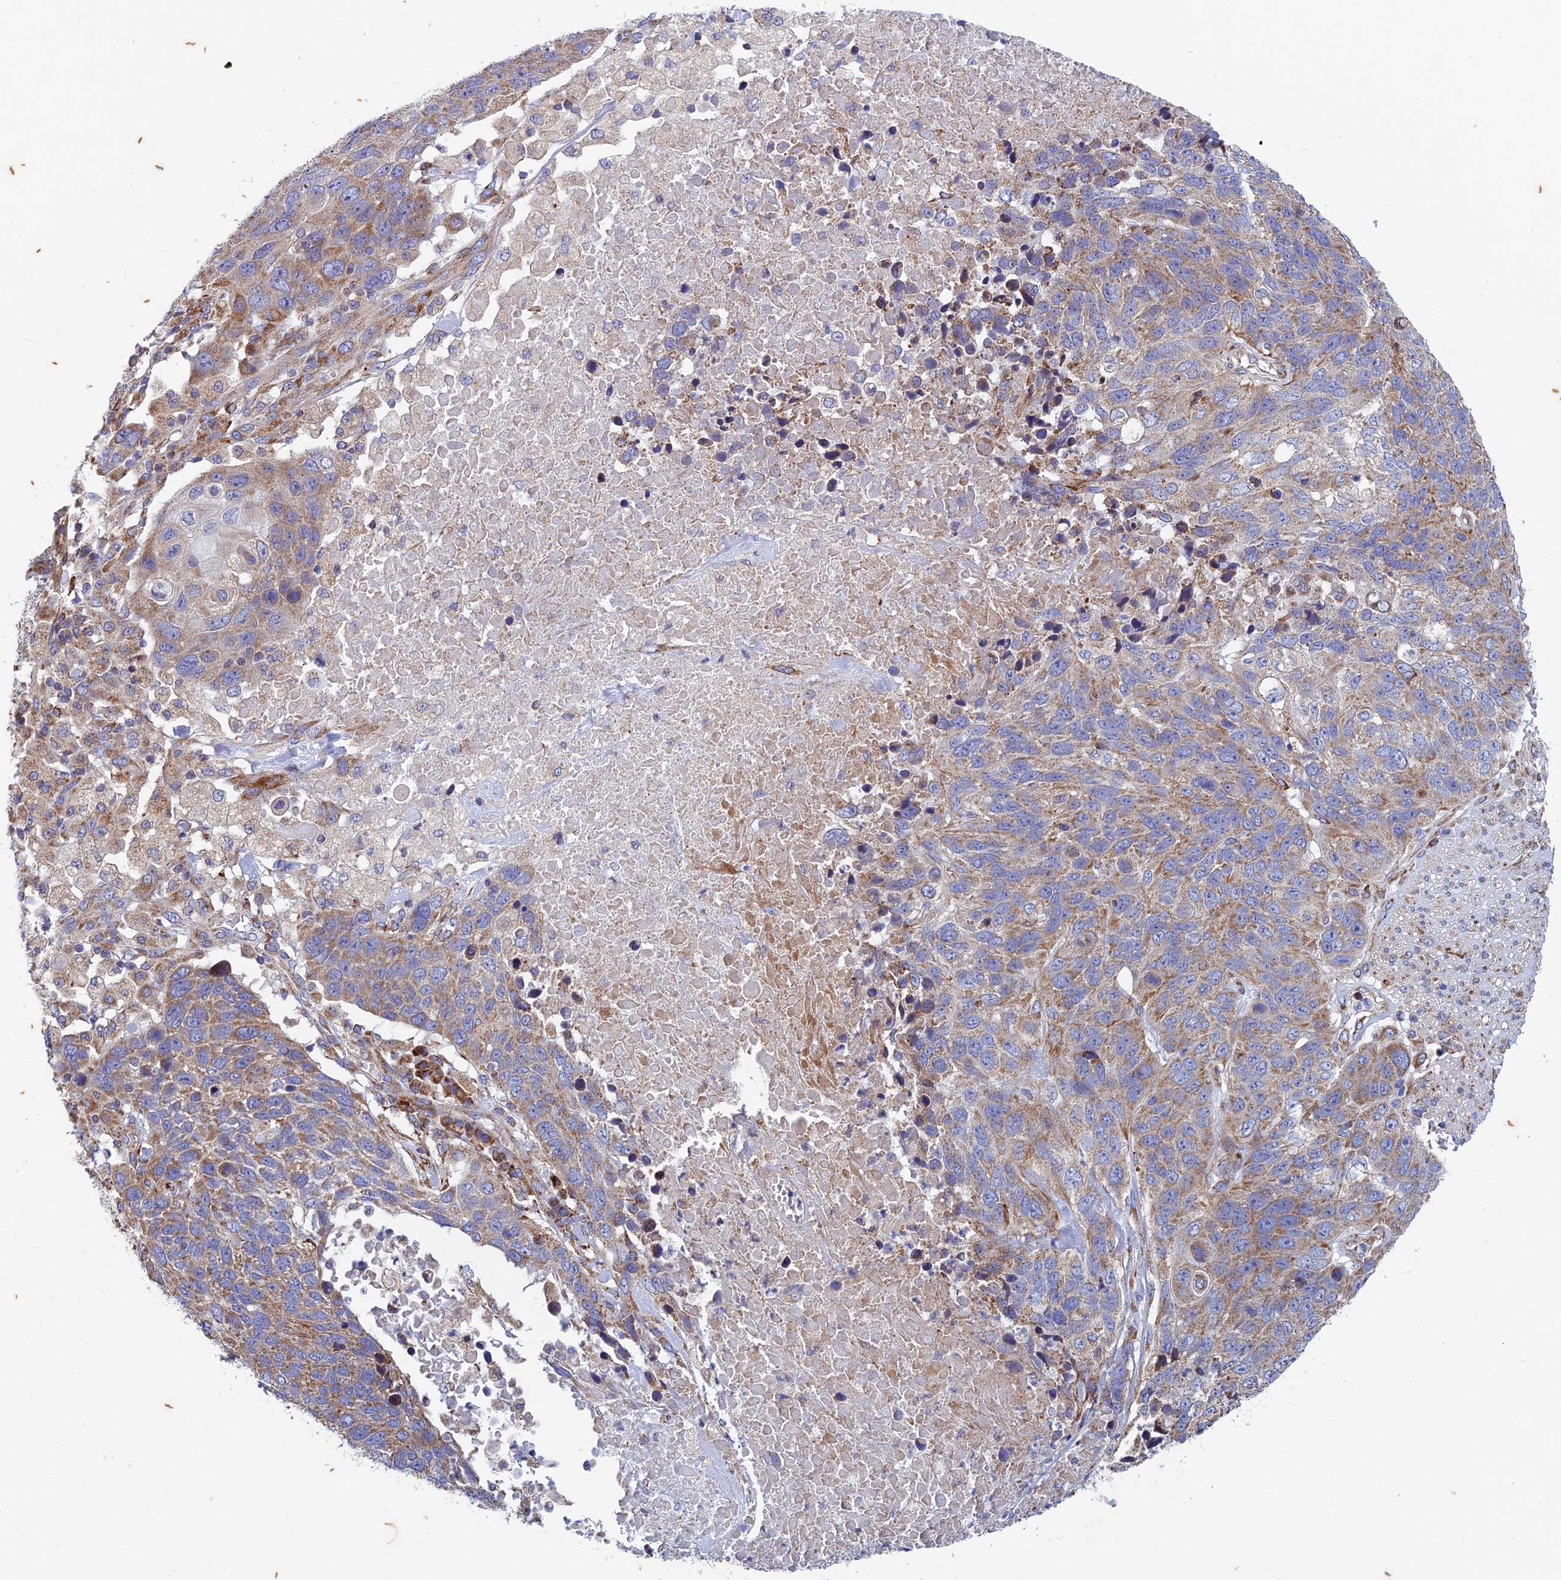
{"staining": {"intensity": "moderate", "quantity": "25%-75%", "location": "cytoplasmic/membranous"}, "tissue": "lung cancer", "cell_type": "Tumor cells", "image_type": "cancer", "snomed": [{"axis": "morphology", "description": "Normal tissue, NOS"}, {"axis": "morphology", "description": "Squamous cell carcinoma, NOS"}, {"axis": "topography", "description": "Lymph node"}, {"axis": "topography", "description": "Lung"}], "caption": "The photomicrograph exhibits immunohistochemical staining of squamous cell carcinoma (lung). There is moderate cytoplasmic/membranous staining is present in about 25%-75% of tumor cells.", "gene": "AP4S1", "patient": {"sex": "male", "age": 66}}